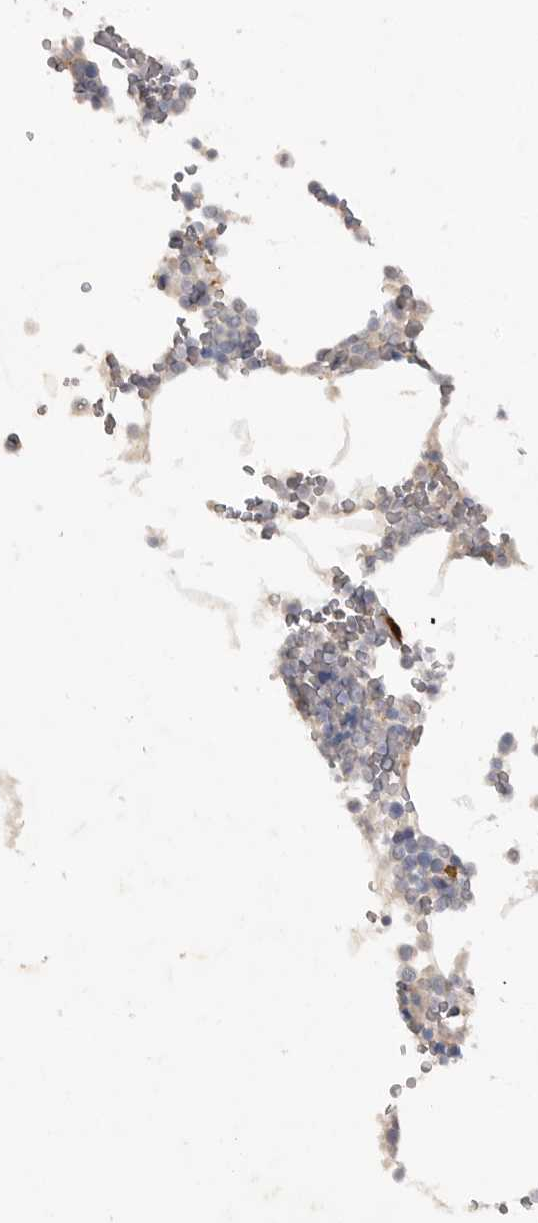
{"staining": {"intensity": "weak", "quantity": "<25%", "location": "cytoplasmic/membranous"}, "tissue": "bone marrow", "cell_type": "Hematopoietic cells", "image_type": "normal", "snomed": [{"axis": "morphology", "description": "Normal tissue, NOS"}, {"axis": "topography", "description": "Bone marrow"}], "caption": "High magnification brightfield microscopy of normal bone marrow stained with DAB (3,3'-diaminobenzidine) (brown) and counterstained with hematoxylin (blue): hematopoietic cells show no significant staining.", "gene": "DHDDS", "patient": {"sex": "male", "age": 70}}